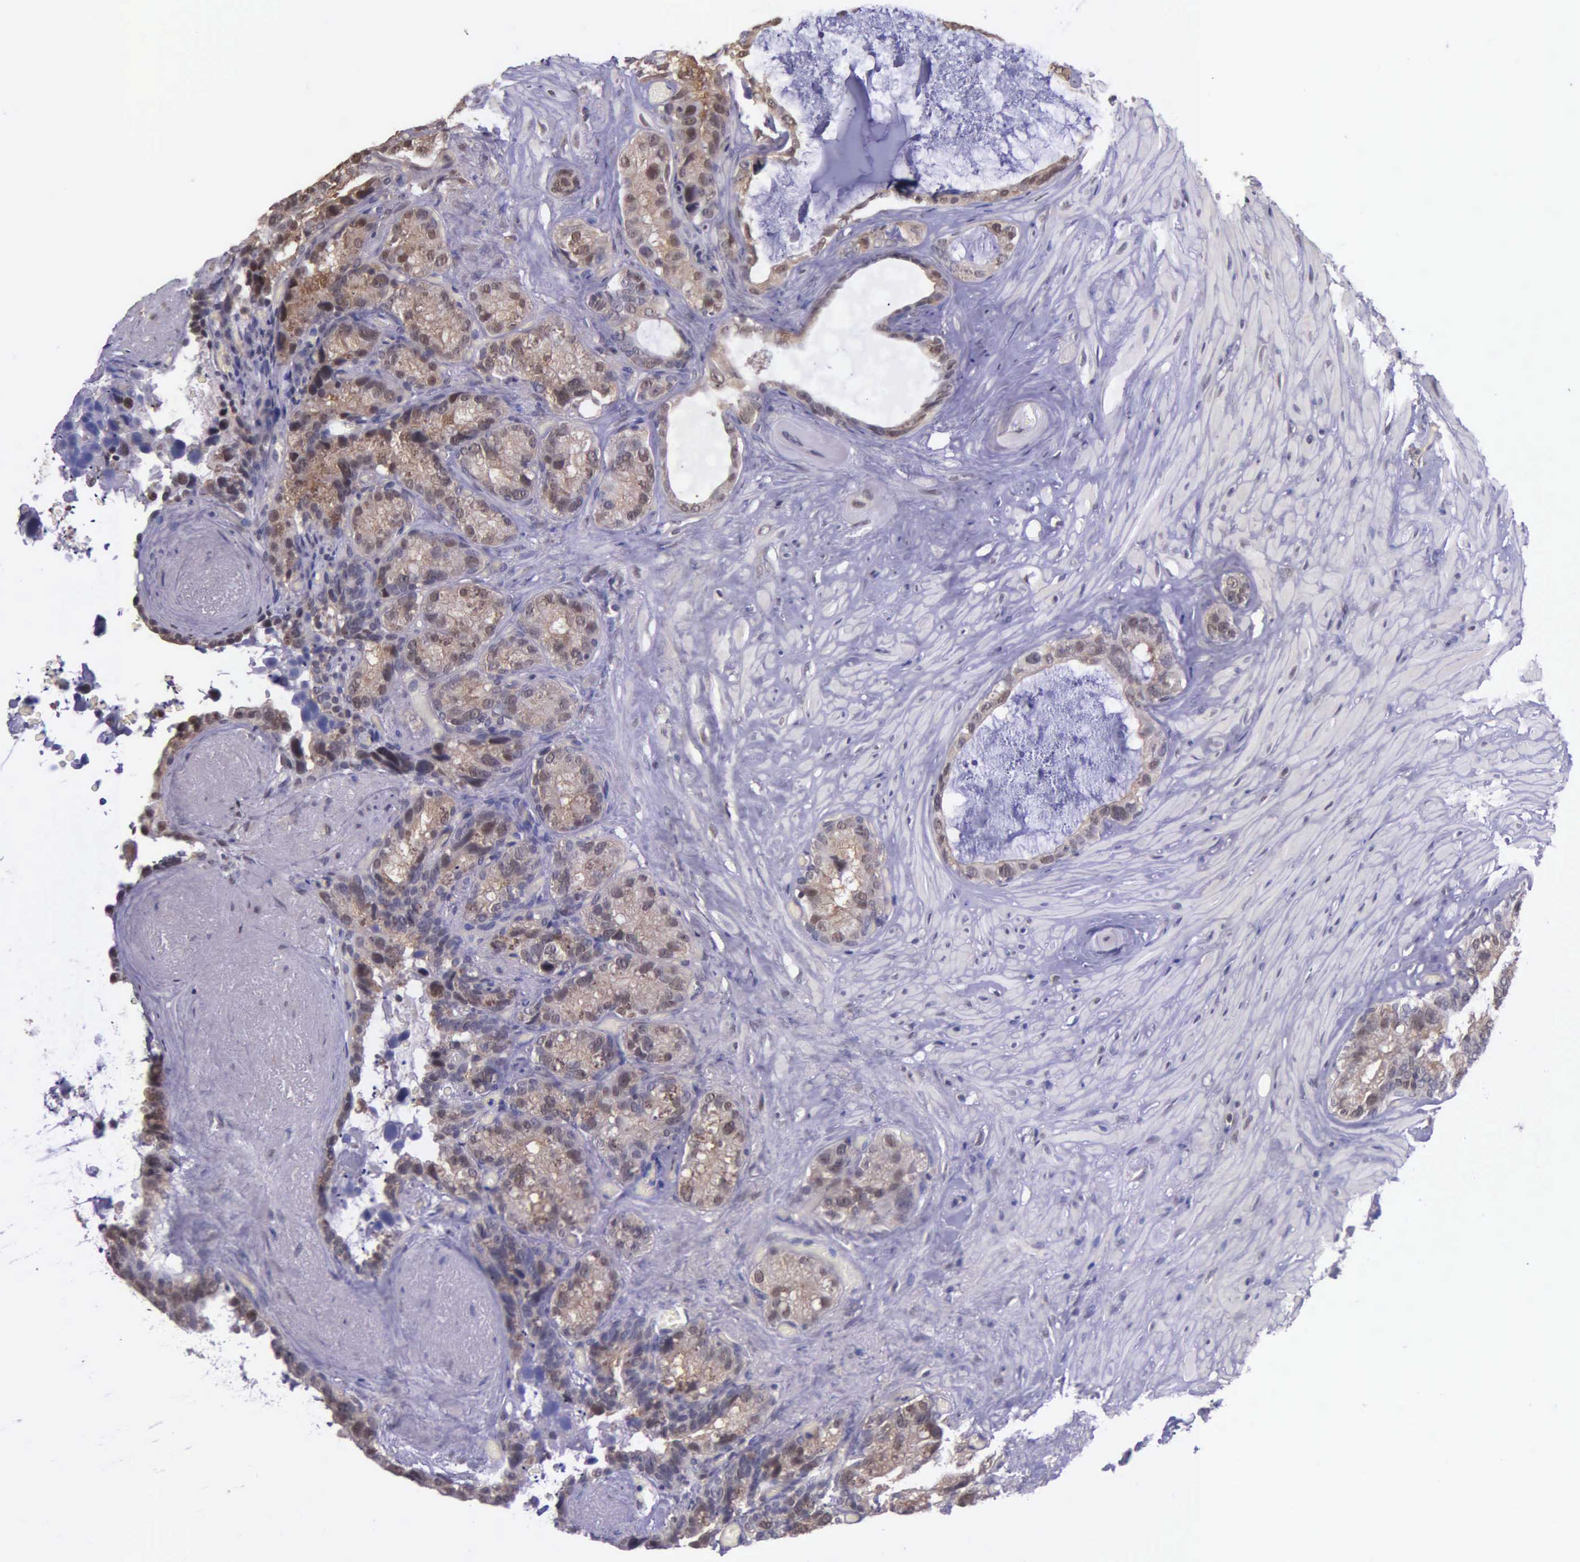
{"staining": {"intensity": "moderate", "quantity": ">75%", "location": "cytoplasmic/membranous,nuclear"}, "tissue": "seminal vesicle", "cell_type": "Glandular cells", "image_type": "normal", "snomed": [{"axis": "morphology", "description": "Normal tissue, NOS"}, {"axis": "topography", "description": "Seminal veicle"}], "caption": "The histopathology image demonstrates staining of benign seminal vesicle, revealing moderate cytoplasmic/membranous,nuclear protein positivity (brown color) within glandular cells.", "gene": "PSMC1", "patient": {"sex": "male", "age": 63}}